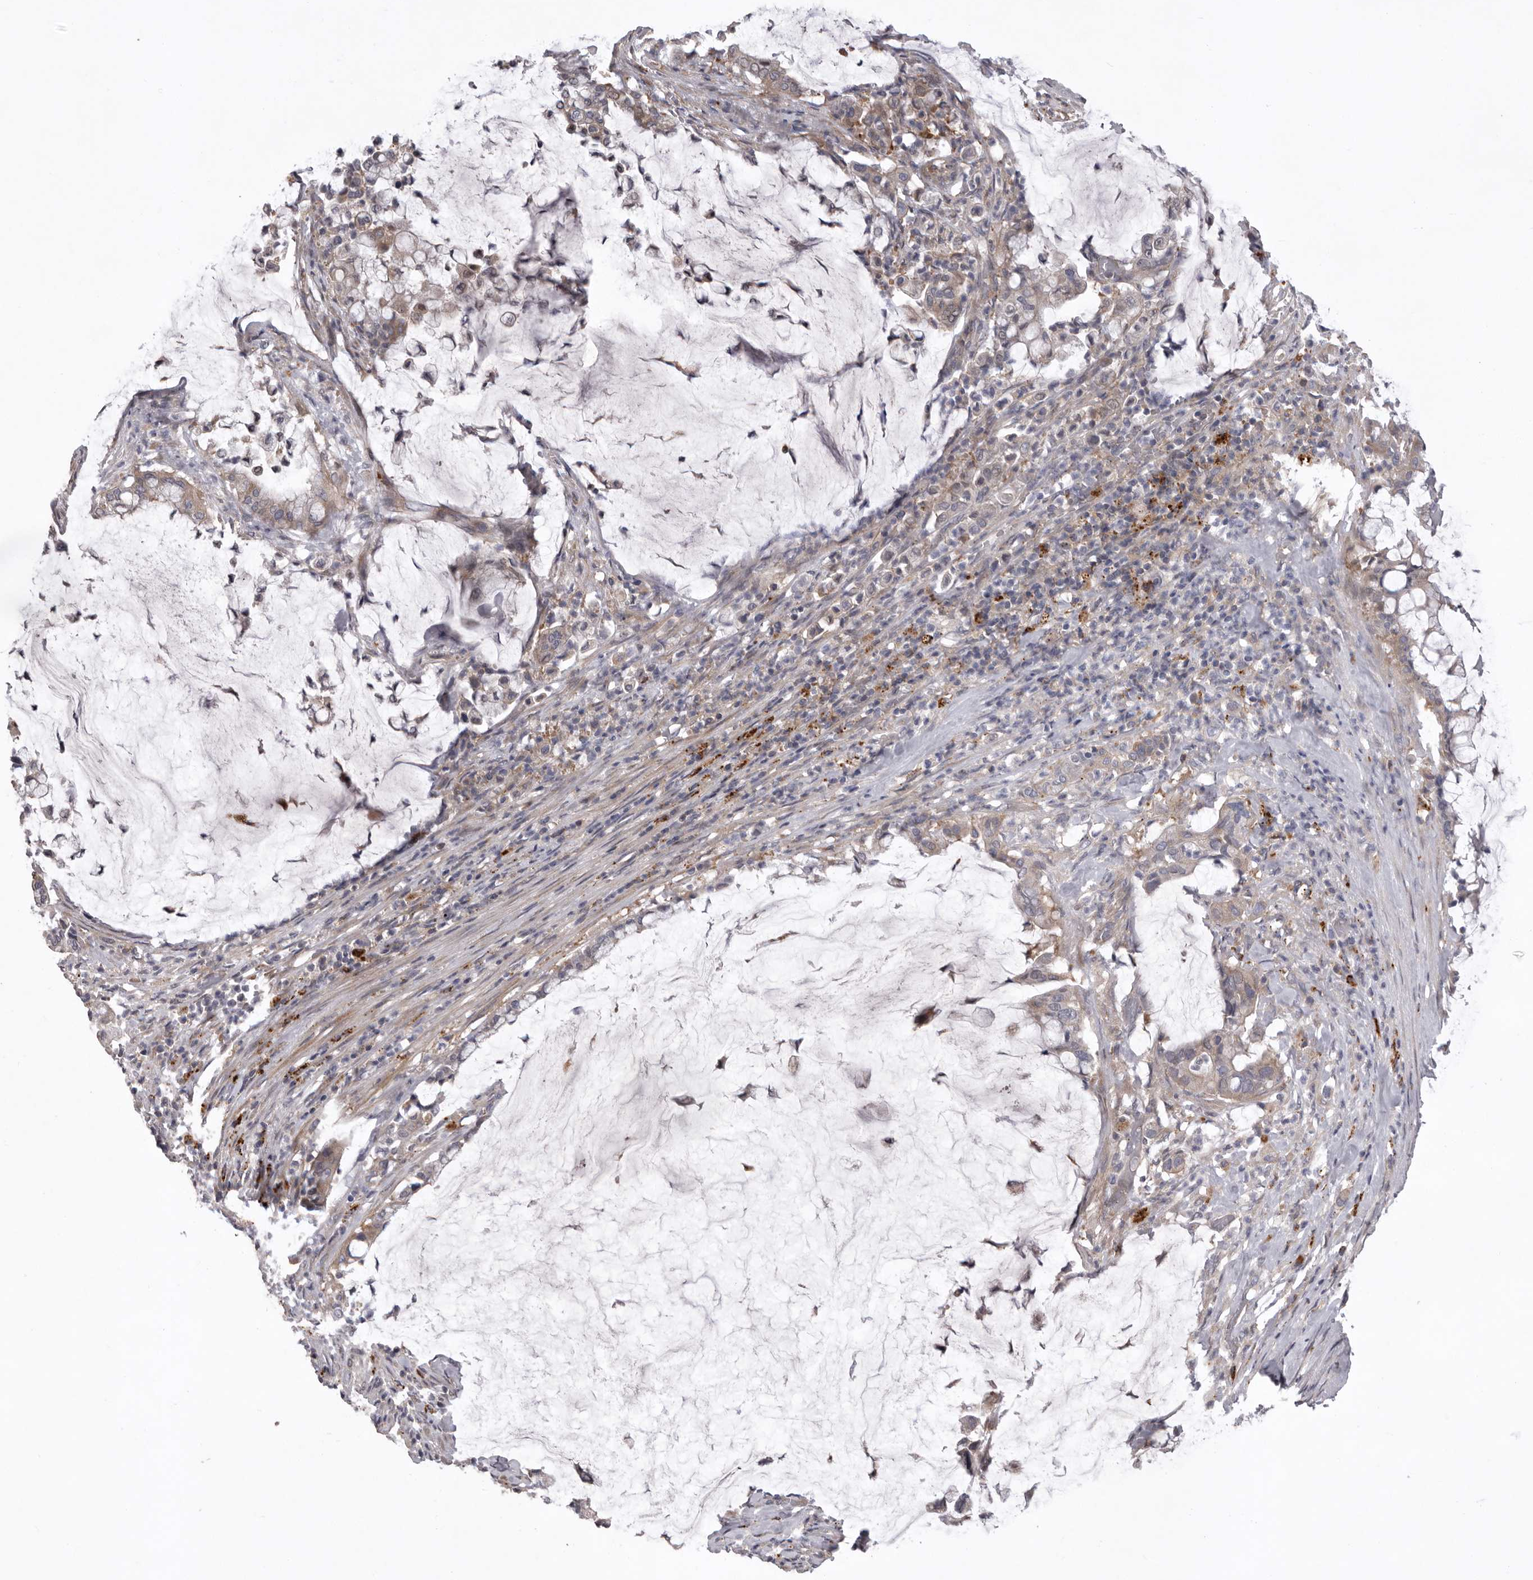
{"staining": {"intensity": "weak", "quantity": "25%-75%", "location": "cytoplasmic/membranous"}, "tissue": "pancreatic cancer", "cell_type": "Tumor cells", "image_type": "cancer", "snomed": [{"axis": "morphology", "description": "Adenocarcinoma, NOS"}, {"axis": "topography", "description": "Pancreas"}], "caption": "Human pancreatic cancer stained with a brown dye shows weak cytoplasmic/membranous positive expression in approximately 25%-75% of tumor cells.", "gene": "WDR47", "patient": {"sex": "male", "age": 41}}